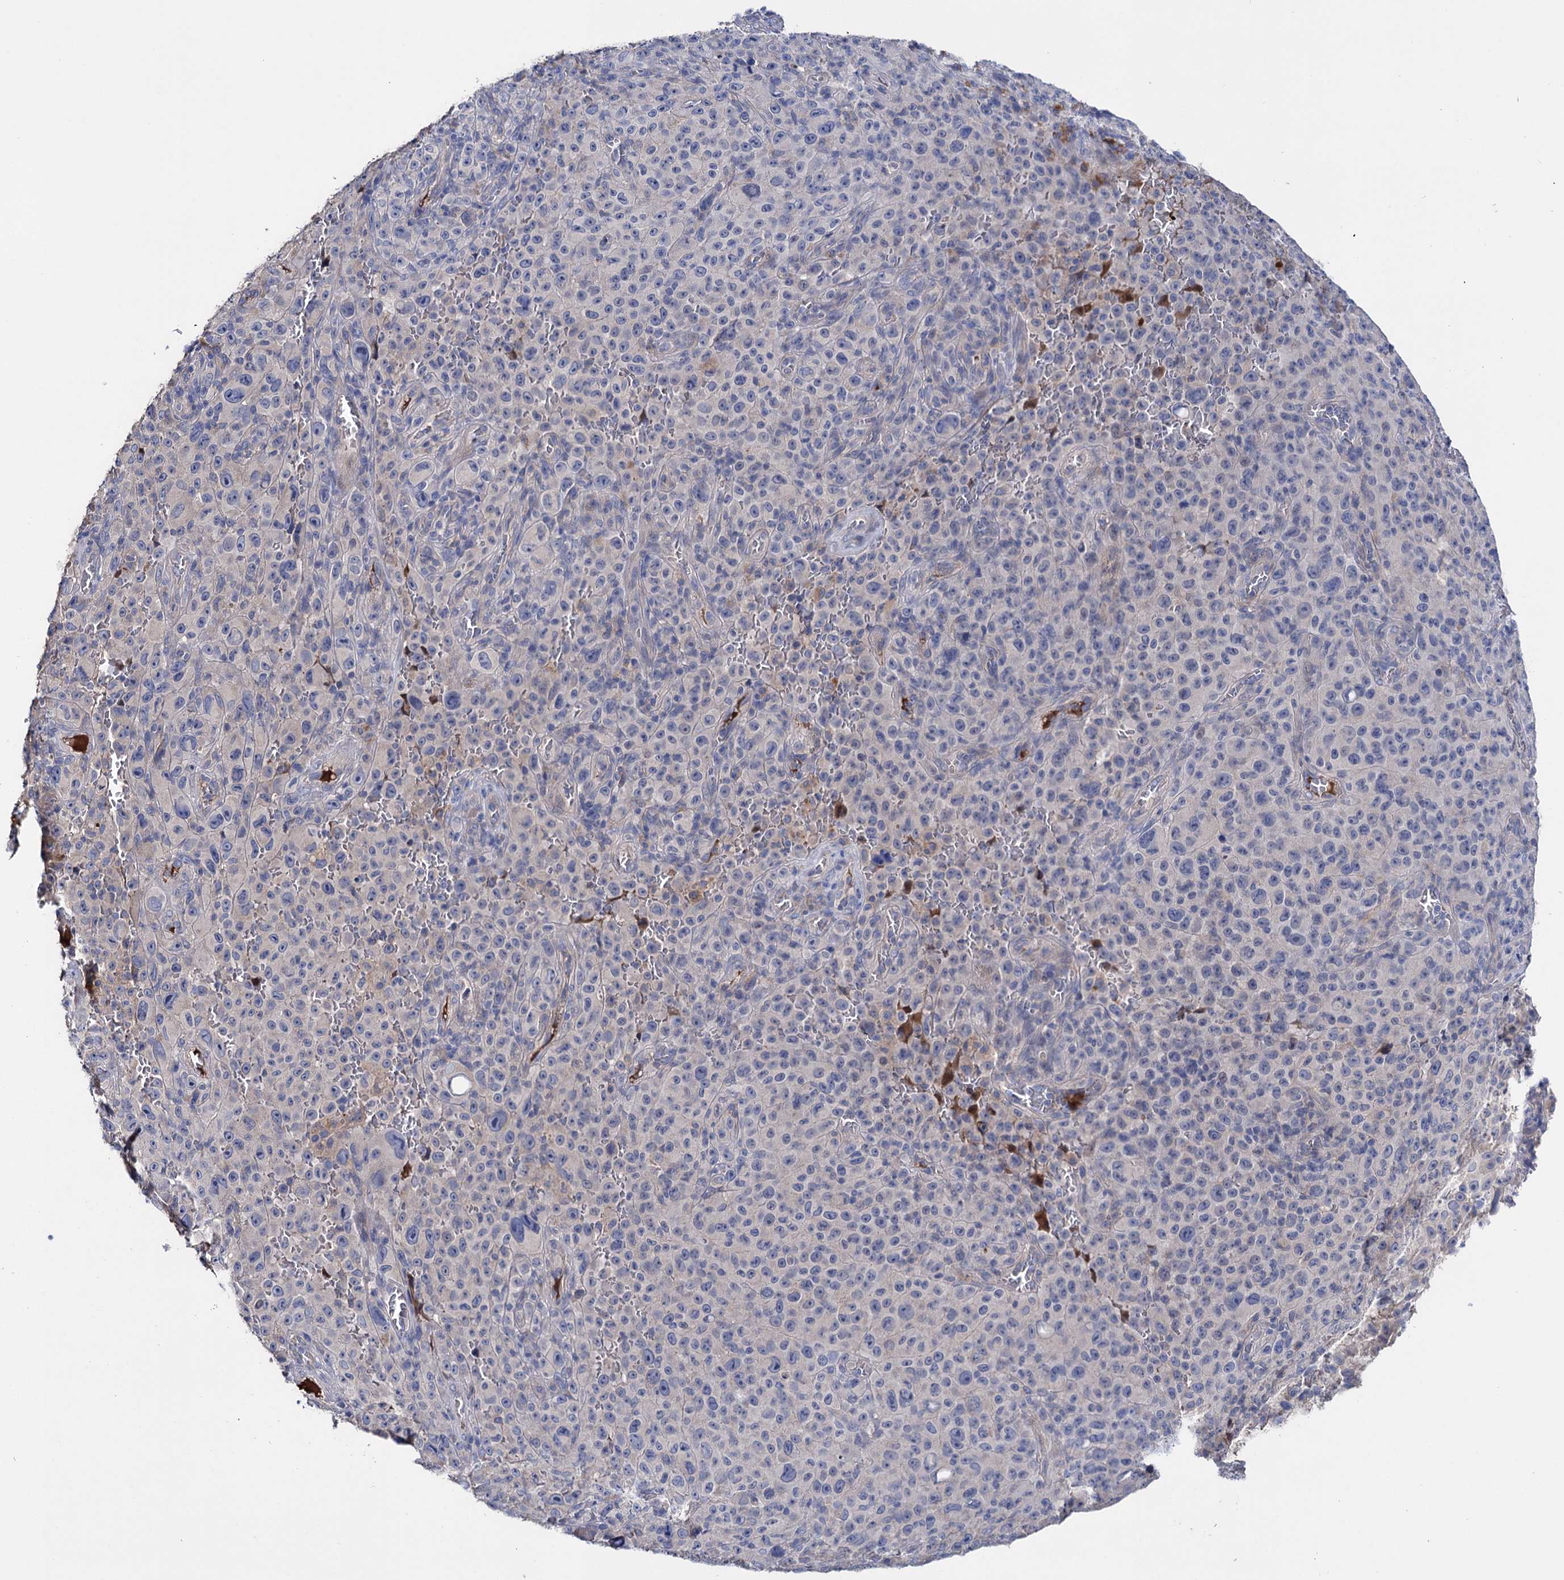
{"staining": {"intensity": "negative", "quantity": "none", "location": "none"}, "tissue": "melanoma", "cell_type": "Tumor cells", "image_type": "cancer", "snomed": [{"axis": "morphology", "description": "Malignant melanoma, NOS"}, {"axis": "topography", "description": "Skin"}], "caption": "IHC image of human melanoma stained for a protein (brown), which displays no positivity in tumor cells.", "gene": "PPP1R32", "patient": {"sex": "female", "age": 82}}